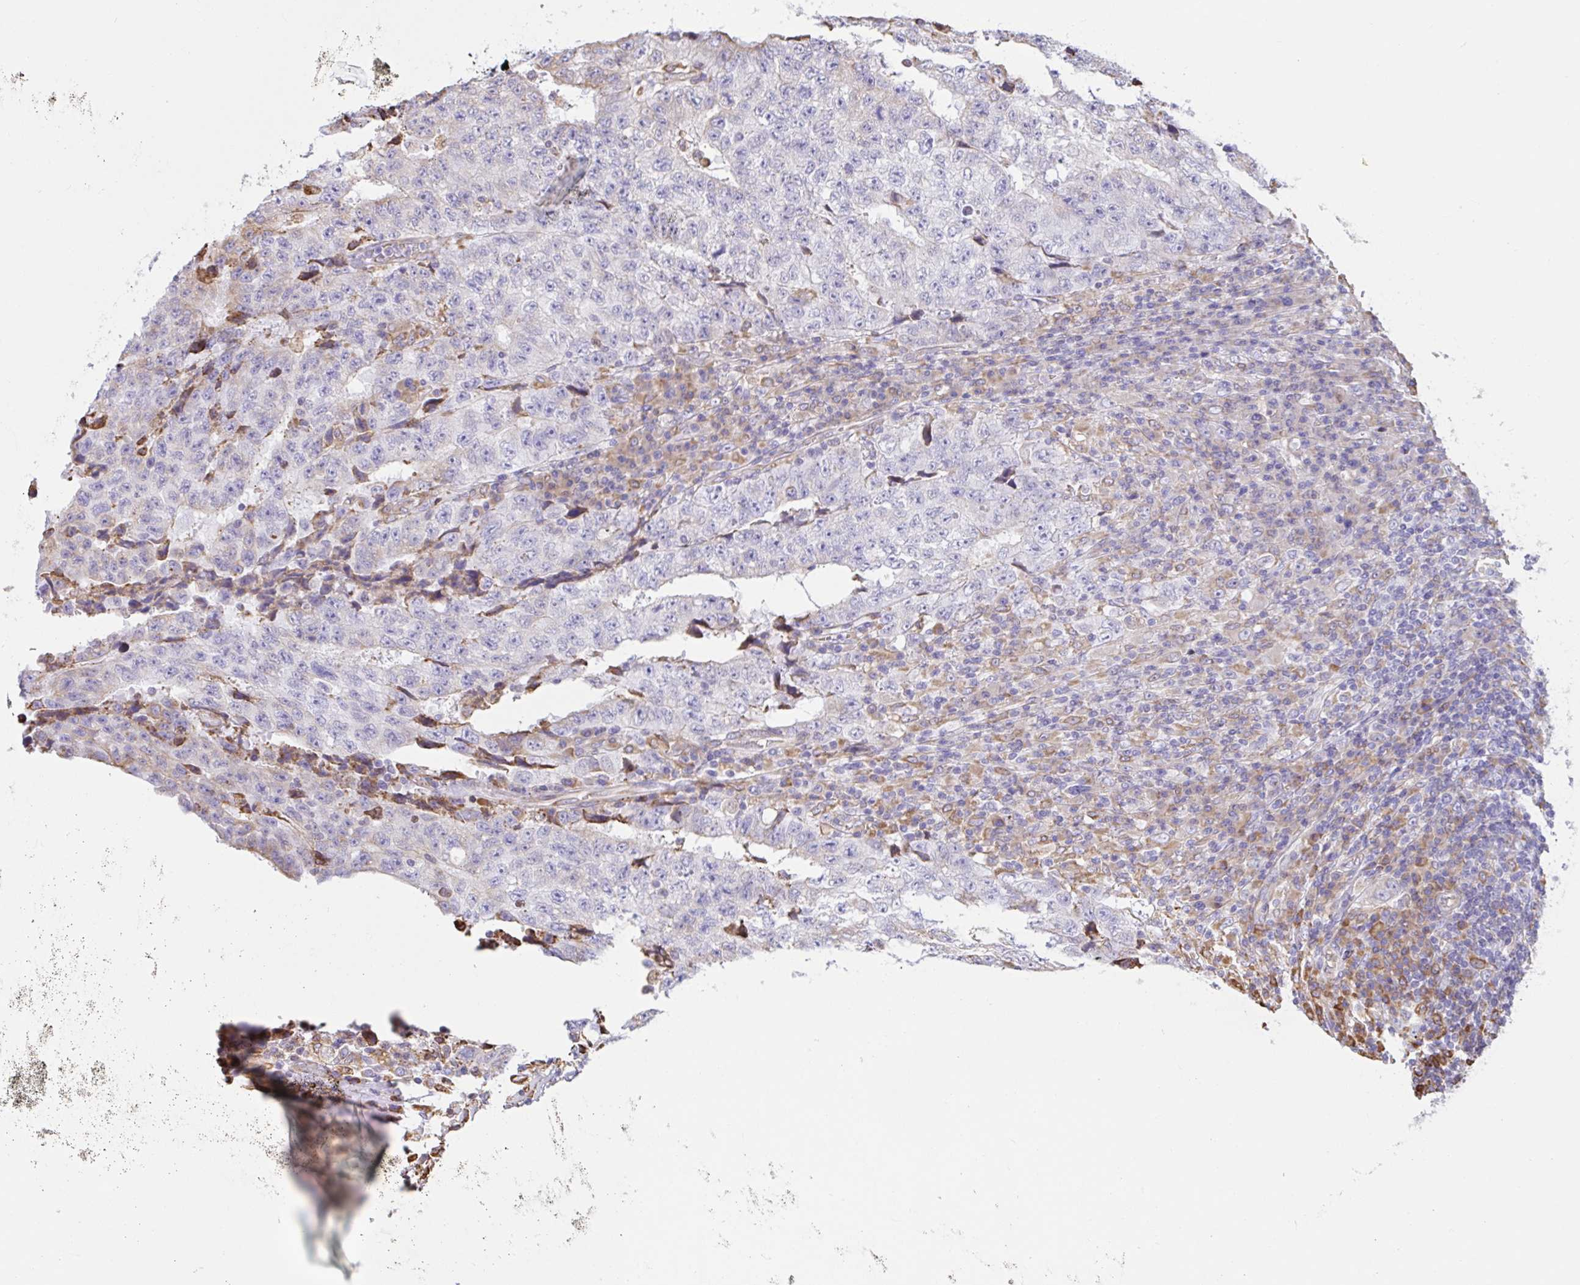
{"staining": {"intensity": "negative", "quantity": "none", "location": "none"}, "tissue": "testis cancer", "cell_type": "Tumor cells", "image_type": "cancer", "snomed": [{"axis": "morphology", "description": "Necrosis, NOS"}, {"axis": "morphology", "description": "Carcinoma, Embryonal, NOS"}, {"axis": "topography", "description": "Testis"}], "caption": "A high-resolution photomicrograph shows IHC staining of testis cancer, which displays no significant expression in tumor cells. Nuclei are stained in blue.", "gene": "CLGN", "patient": {"sex": "male", "age": 19}}